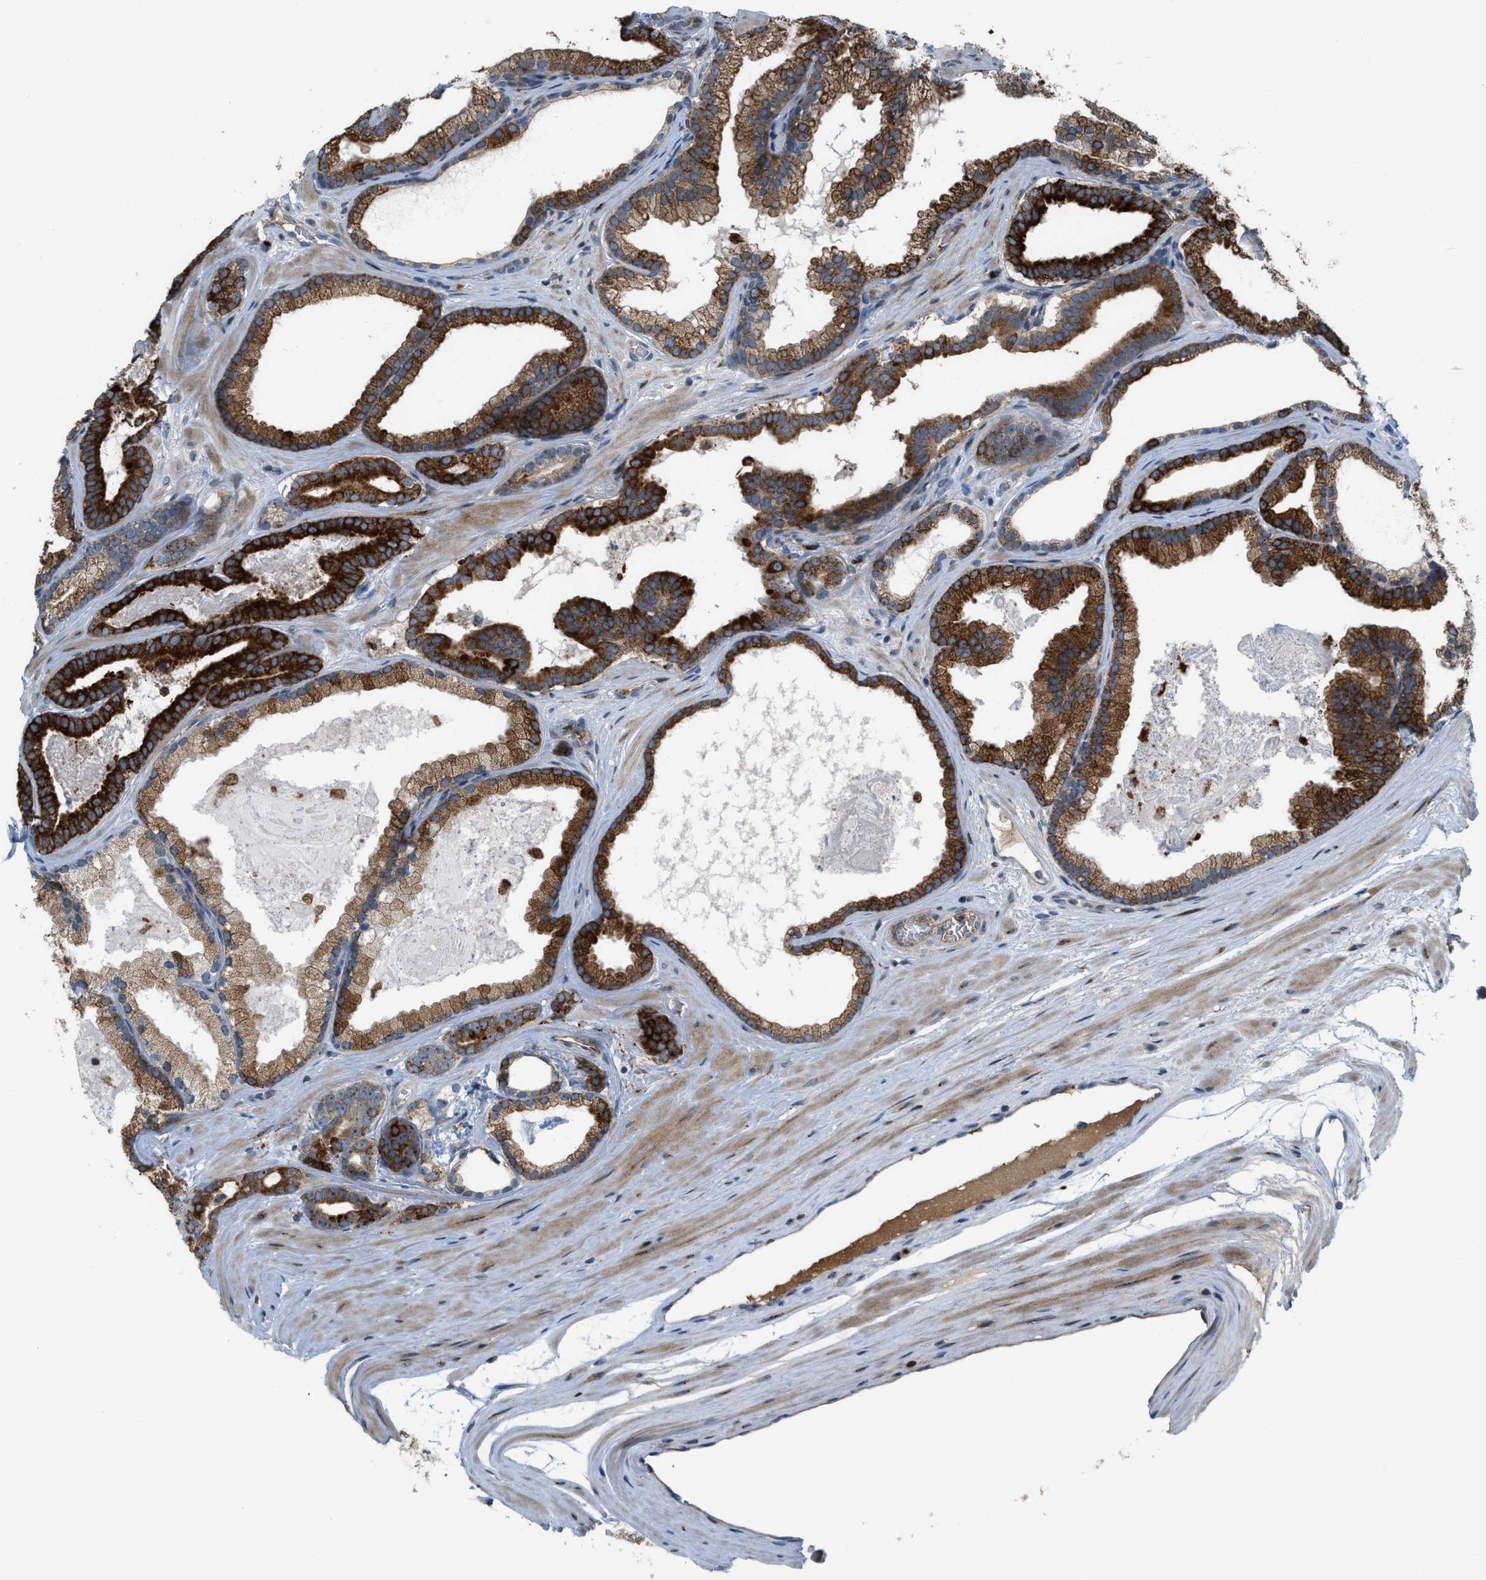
{"staining": {"intensity": "strong", "quantity": ">75%", "location": "cytoplasmic/membranous"}, "tissue": "prostate cancer", "cell_type": "Tumor cells", "image_type": "cancer", "snomed": [{"axis": "morphology", "description": "Adenocarcinoma, High grade"}, {"axis": "topography", "description": "Prostate"}], "caption": "High-power microscopy captured an IHC image of prostate adenocarcinoma (high-grade), revealing strong cytoplasmic/membranous positivity in about >75% of tumor cells.", "gene": "DIPK1A", "patient": {"sex": "male", "age": 60}}